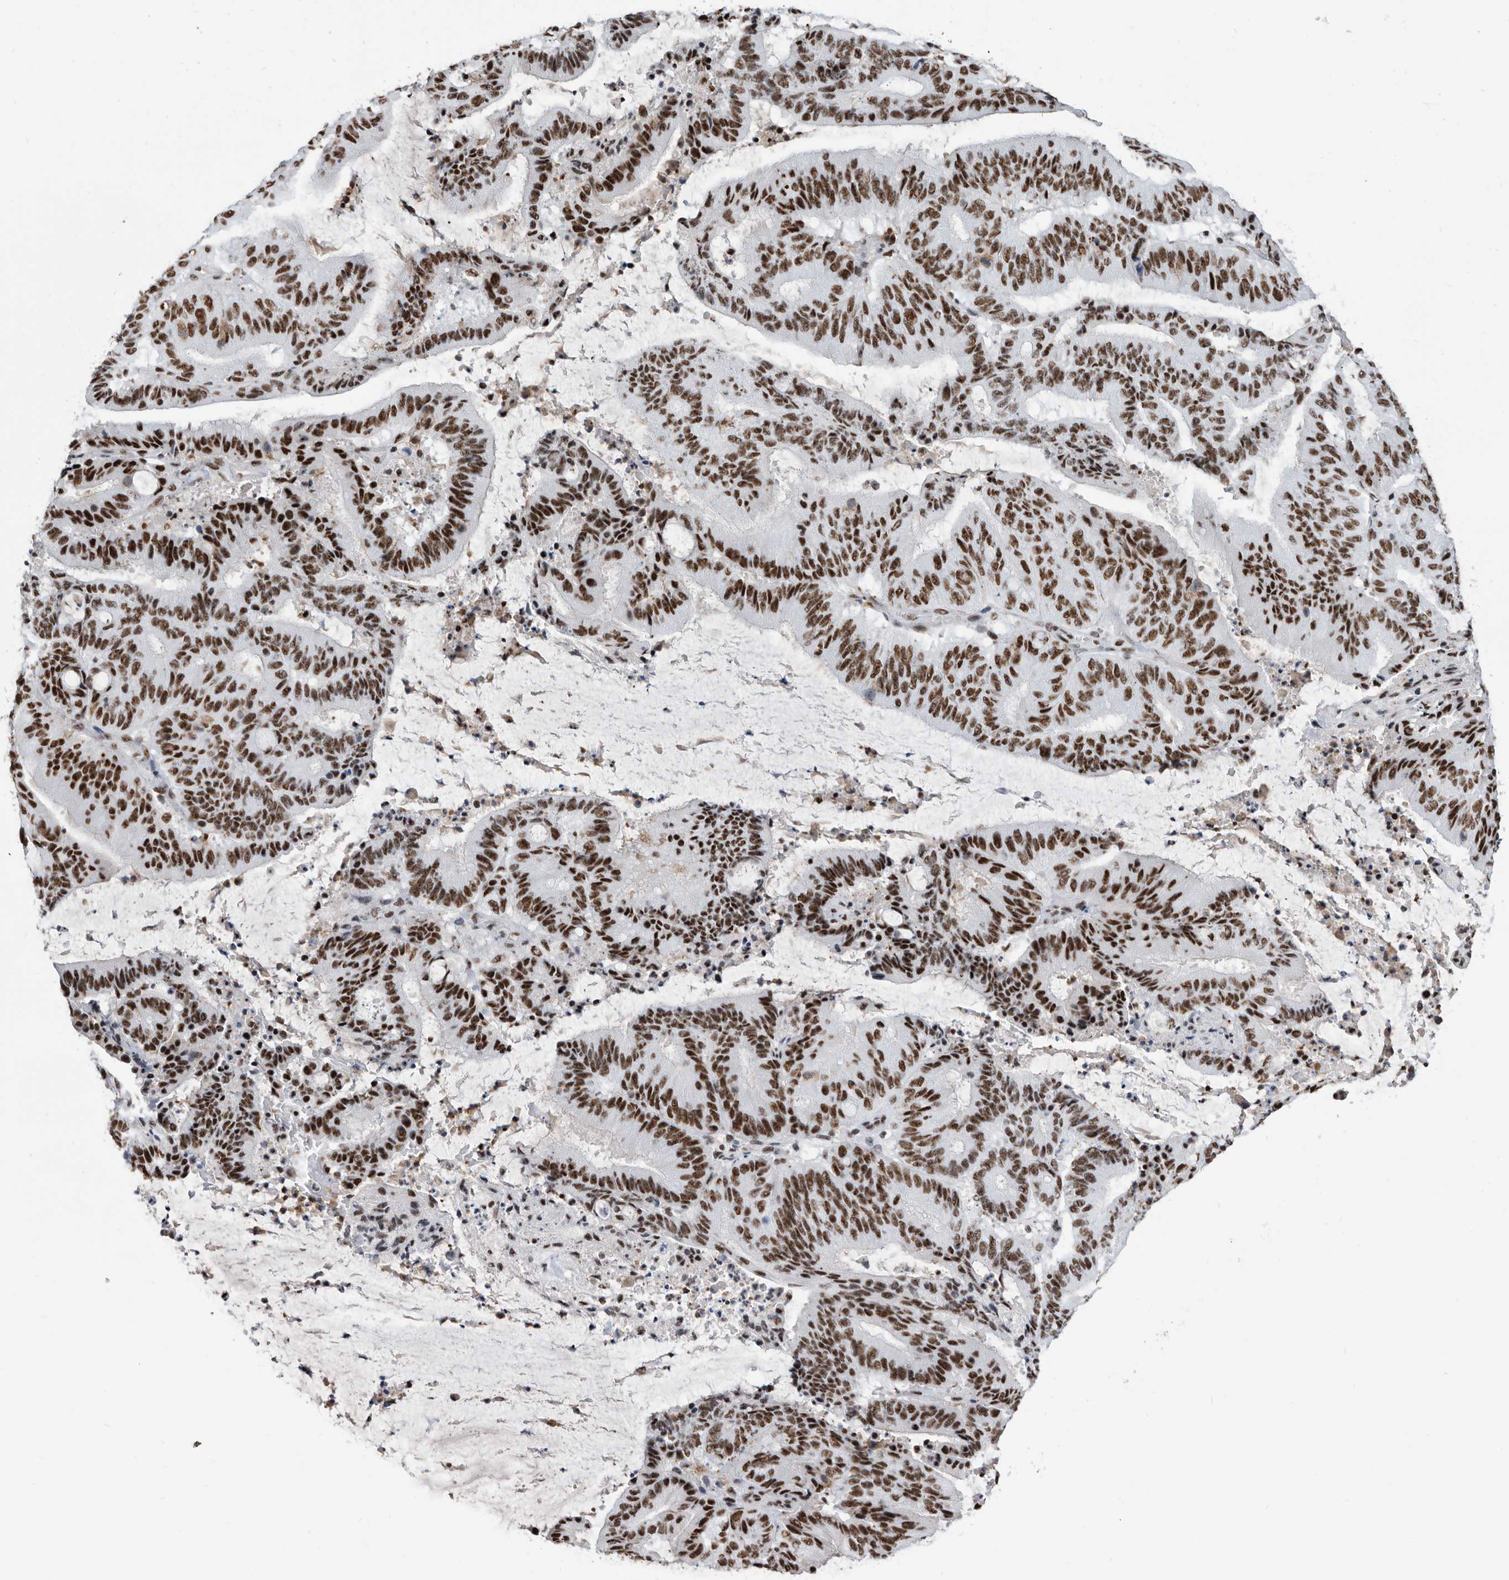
{"staining": {"intensity": "strong", "quantity": ">75%", "location": "nuclear"}, "tissue": "liver cancer", "cell_type": "Tumor cells", "image_type": "cancer", "snomed": [{"axis": "morphology", "description": "Normal tissue, NOS"}, {"axis": "morphology", "description": "Cholangiocarcinoma"}, {"axis": "topography", "description": "Liver"}, {"axis": "topography", "description": "Peripheral nerve tissue"}], "caption": "Immunohistochemistry photomicrograph of cholangiocarcinoma (liver) stained for a protein (brown), which exhibits high levels of strong nuclear expression in about >75% of tumor cells.", "gene": "SF3A1", "patient": {"sex": "female", "age": 73}}